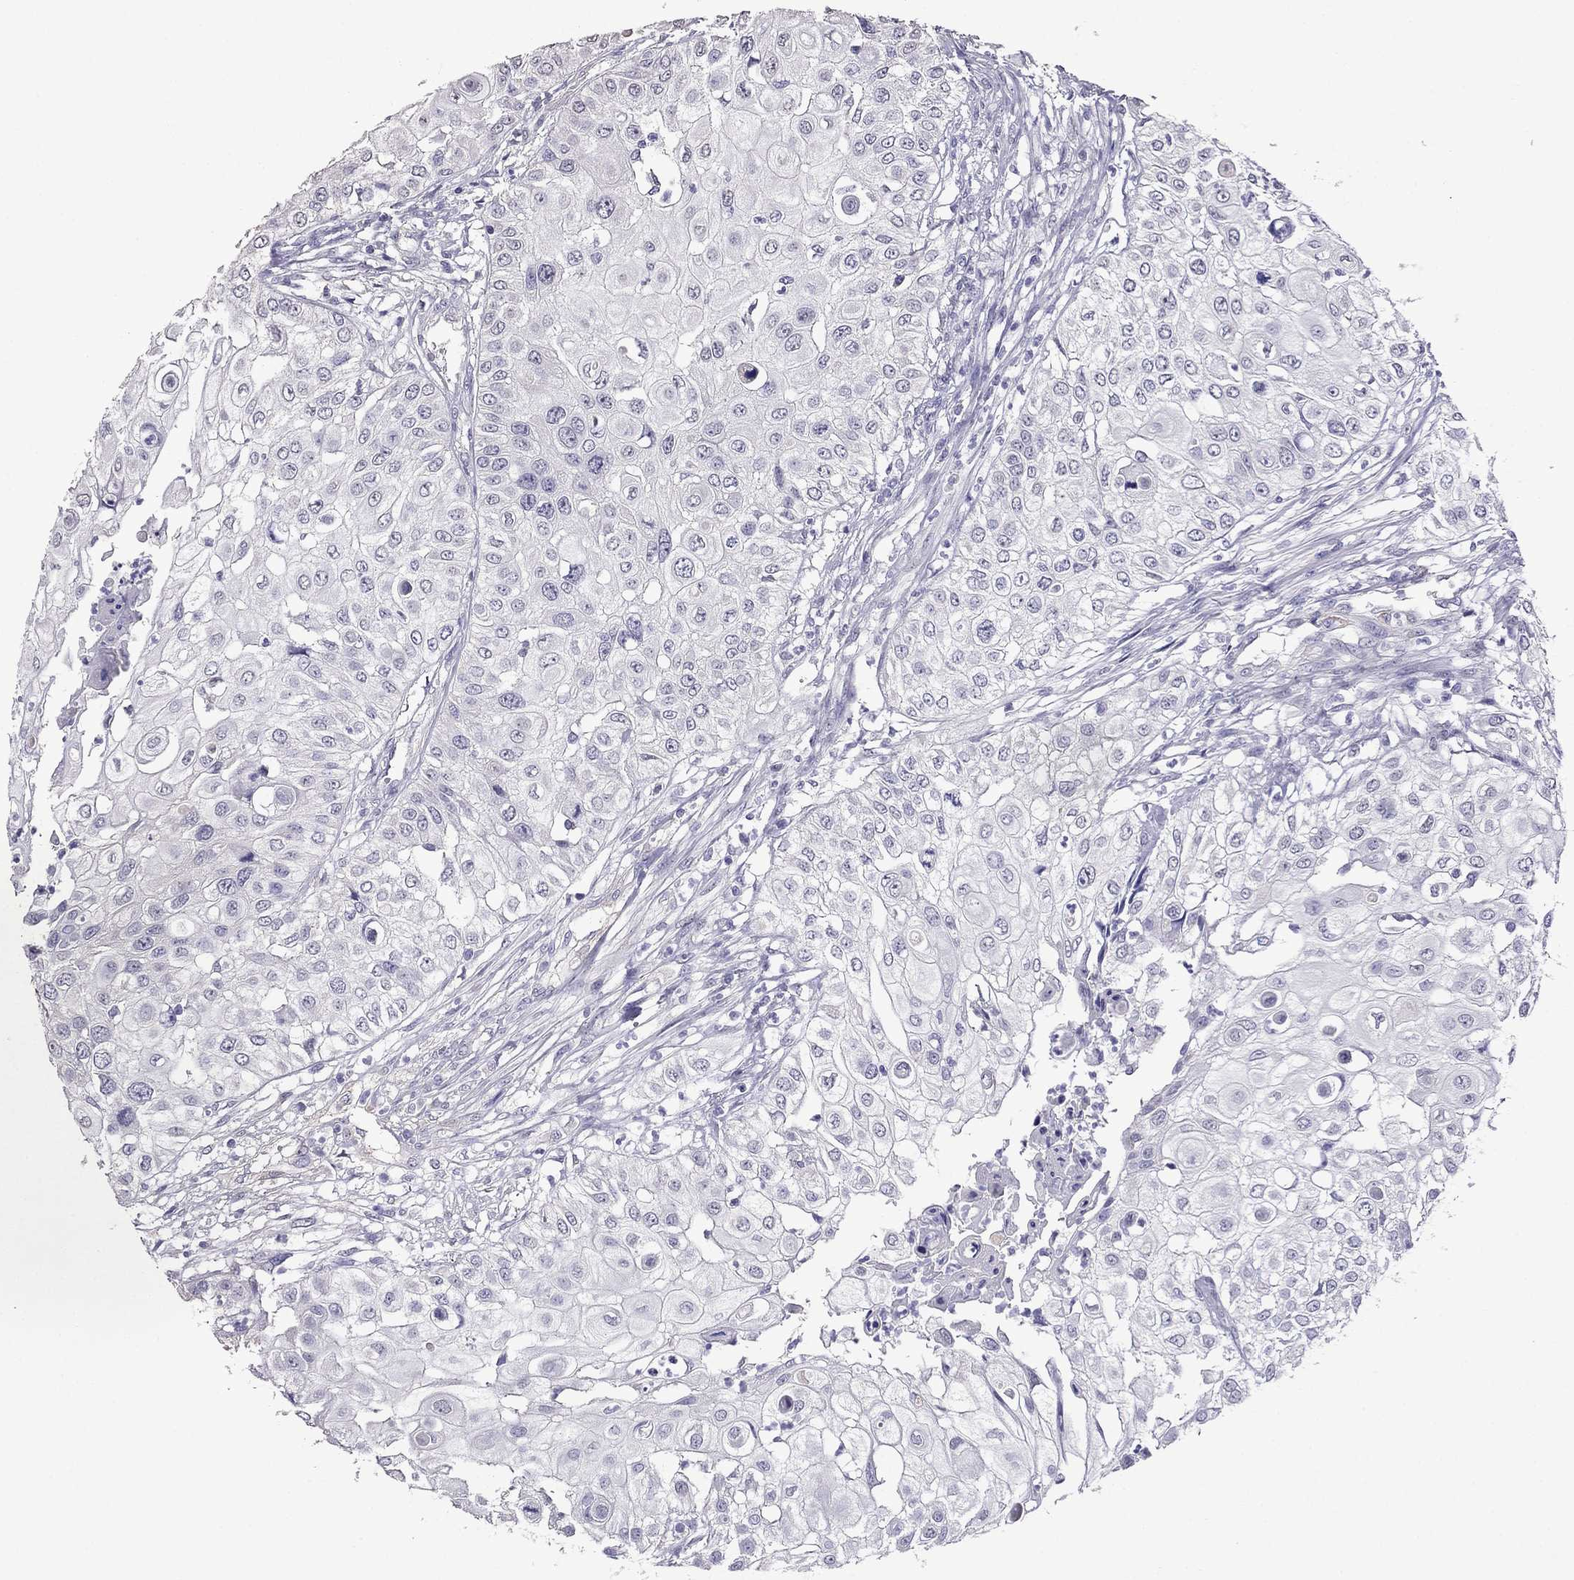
{"staining": {"intensity": "negative", "quantity": "none", "location": "none"}, "tissue": "urothelial cancer", "cell_type": "Tumor cells", "image_type": "cancer", "snomed": [{"axis": "morphology", "description": "Urothelial carcinoma, High grade"}, {"axis": "topography", "description": "Urinary bladder"}], "caption": "The micrograph reveals no staining of tumor cells in urothelial carcinoma (high-grade). Brightfield microscopy of immunohistochemistry (IHC) stained with DAB (brown) and hematoxylin (blue), captured at high magnification.", "gene": "AK5", "patient": {"sex": "female", "age": 79}}